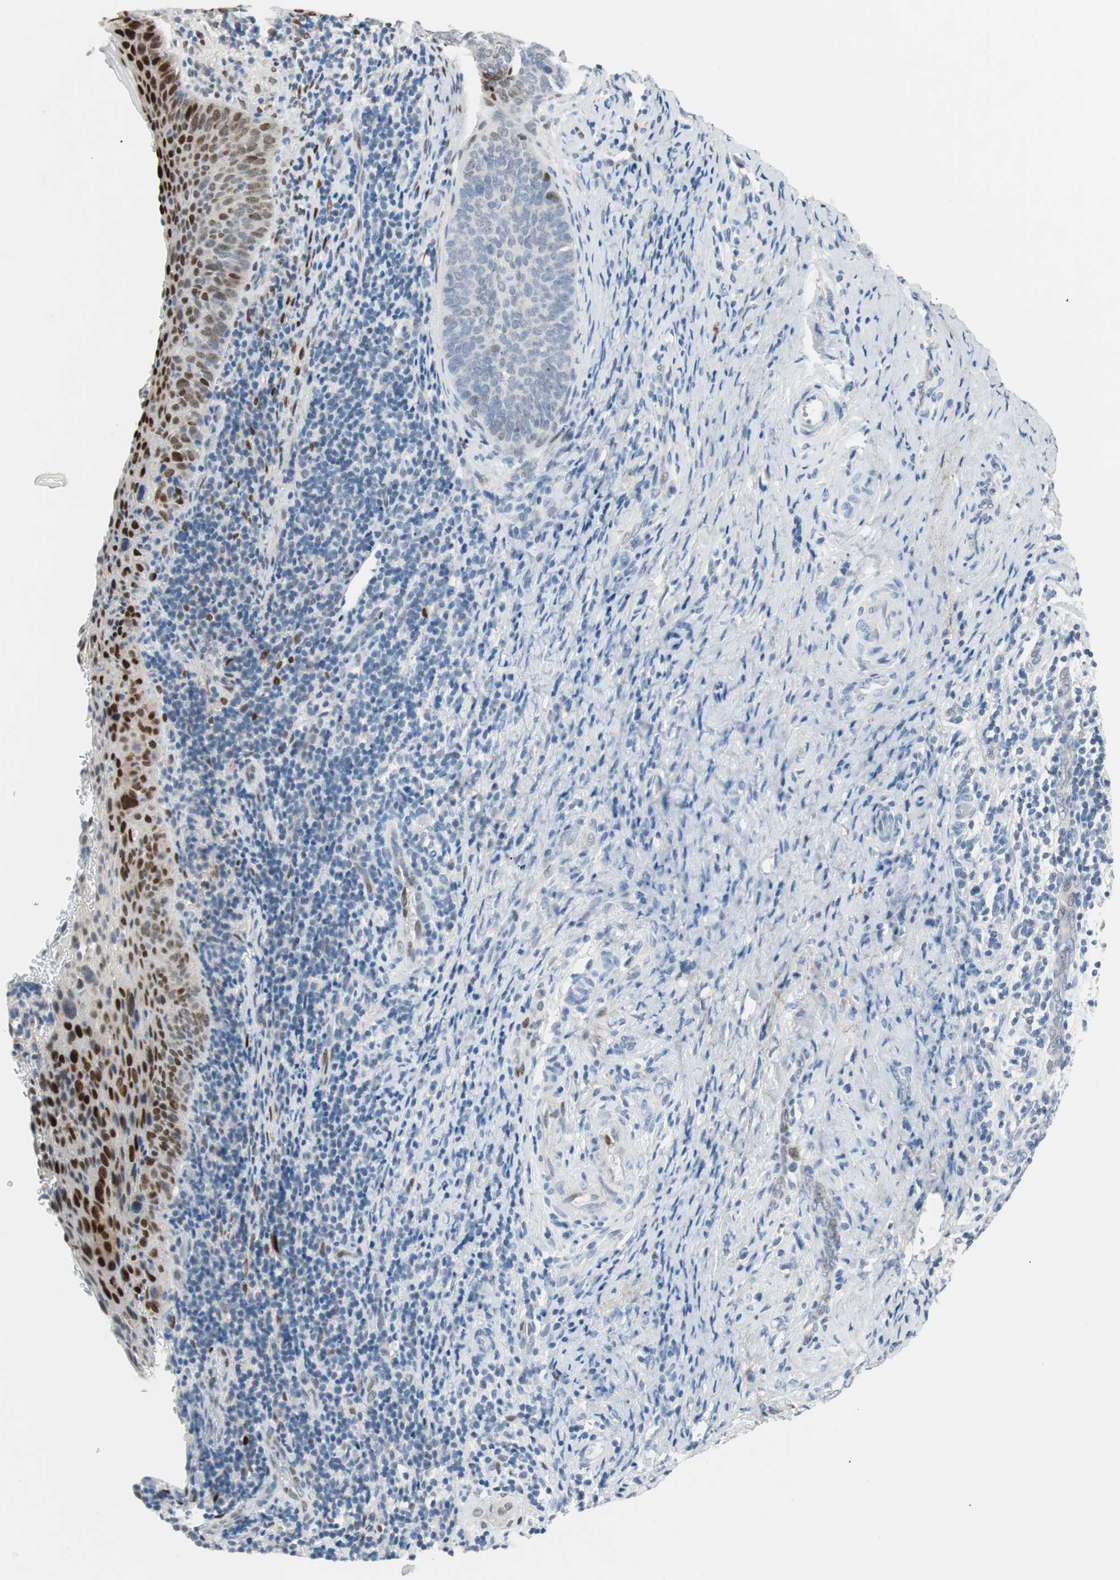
{"staining": {"intensity": "strong", "quantity": "25%-75%", "location": "nuclear"}, "tissue": "cervical cancer", "cell_type": "Tumor cells", "image_type": "cancer", "snomed": [{"axis": "morphology", "description": "Squamous cell carcinoma, NOS"}, {"axis": "topography", "description": "Cervix"}], "caption": "Approximately 25%-75% of tumor cells in cervical cancer display strong nuclear protein expression as visualized by brown immunohistochemical staining.", "gene": "FOSL1", "patient": {"sex": "female", "age": 33}}